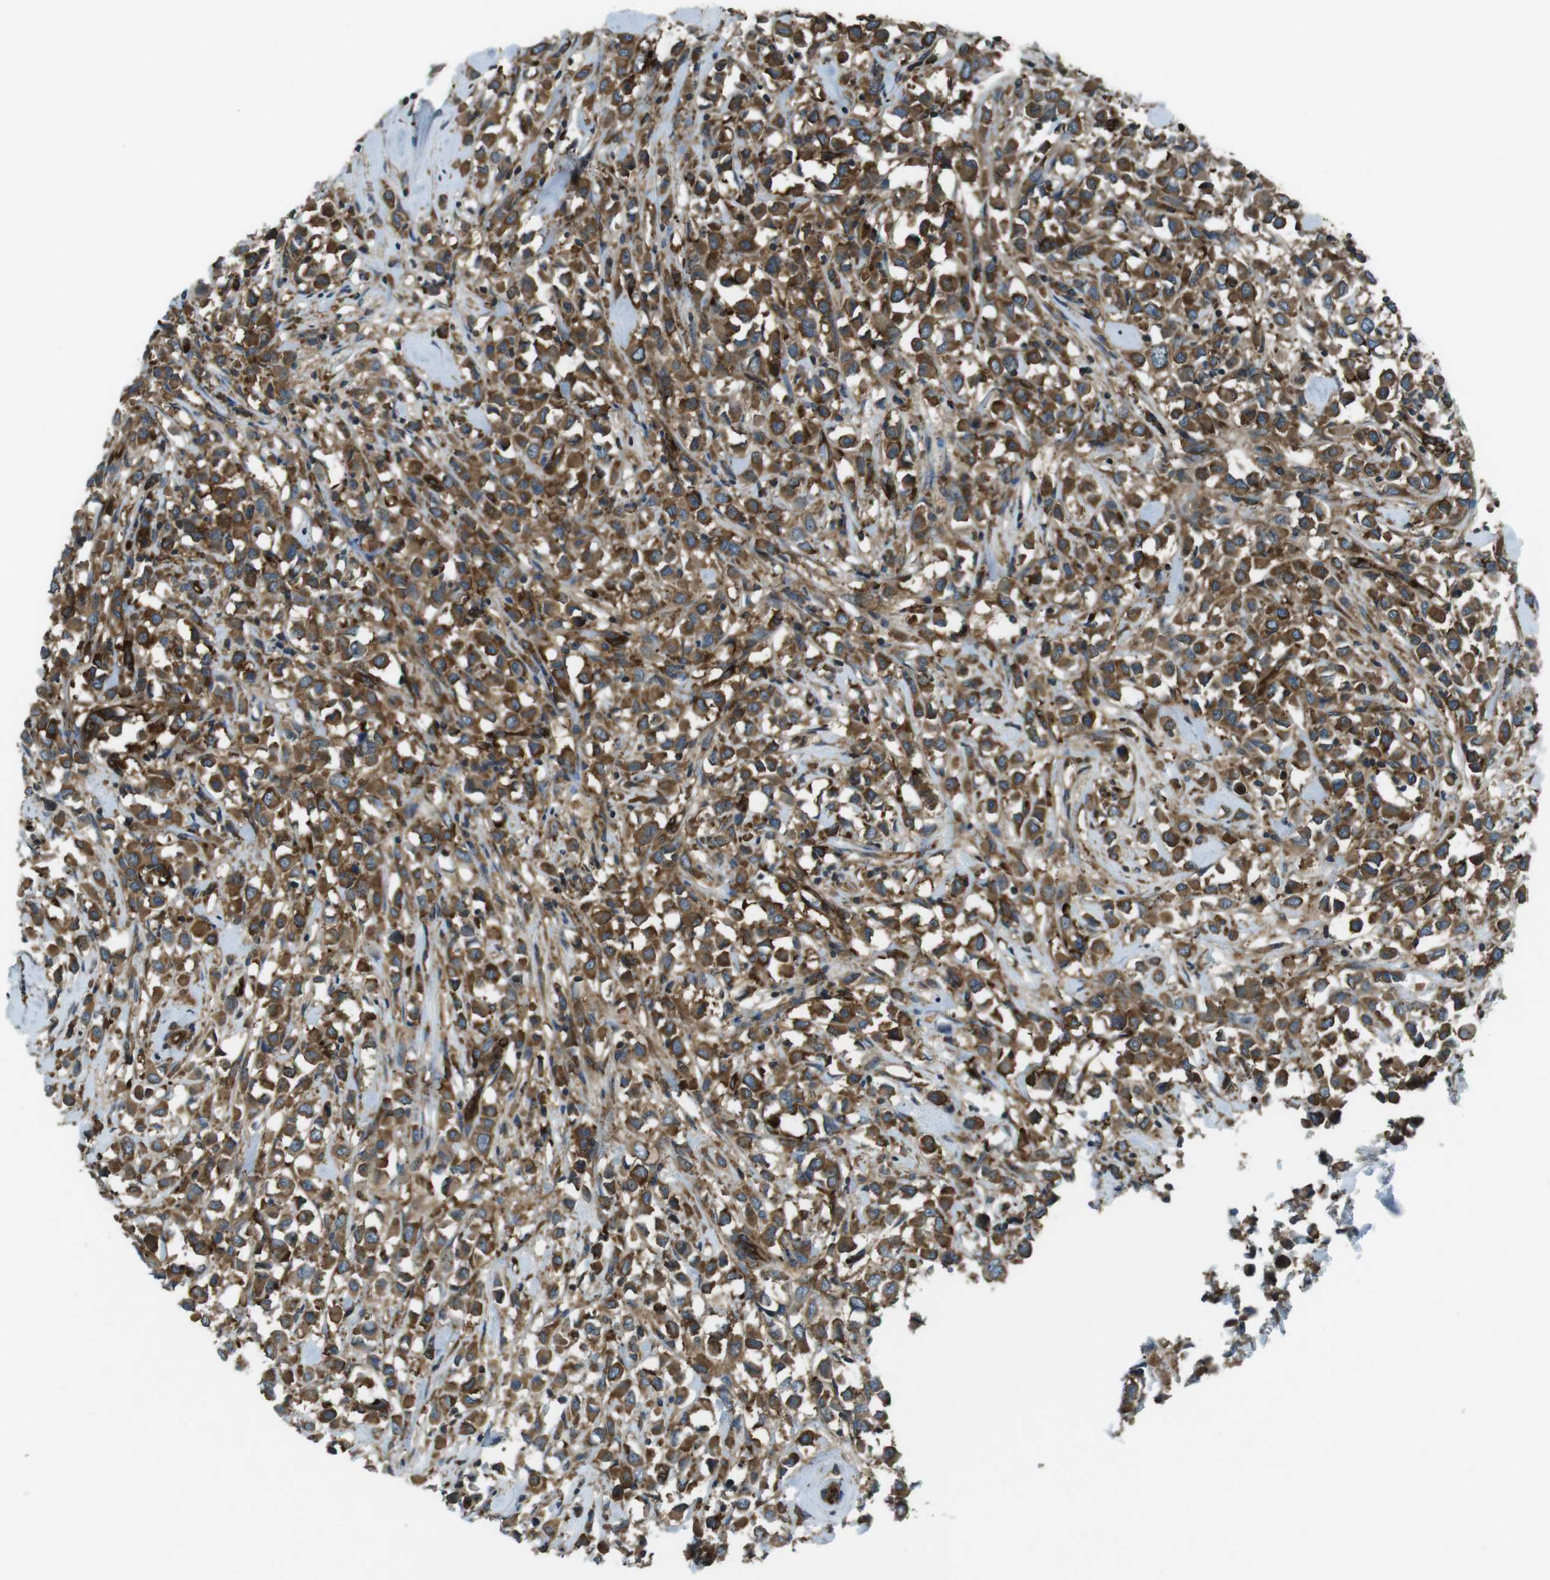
{"staining": {"intensity": "moderate", "quantity": ">75%", "location": "cytoplasmic/membranous"}, "tissue": "breast cancer", "cell_type": "Tumor cells", "image_type": "cancer", "snomed": [{"axis": "morphology", "description": "Duct carcinoma"}, {"axis": "topography", "description": "Breast"}], "caption": "Immunohistochemical staining of breast cancer demonstrates medium levels of moderate cytoplasmic/membranous protein positivity in about >75% of tumor cells.", "gene": "KTN1", "patient": {"sex": "female", "age": 61}}